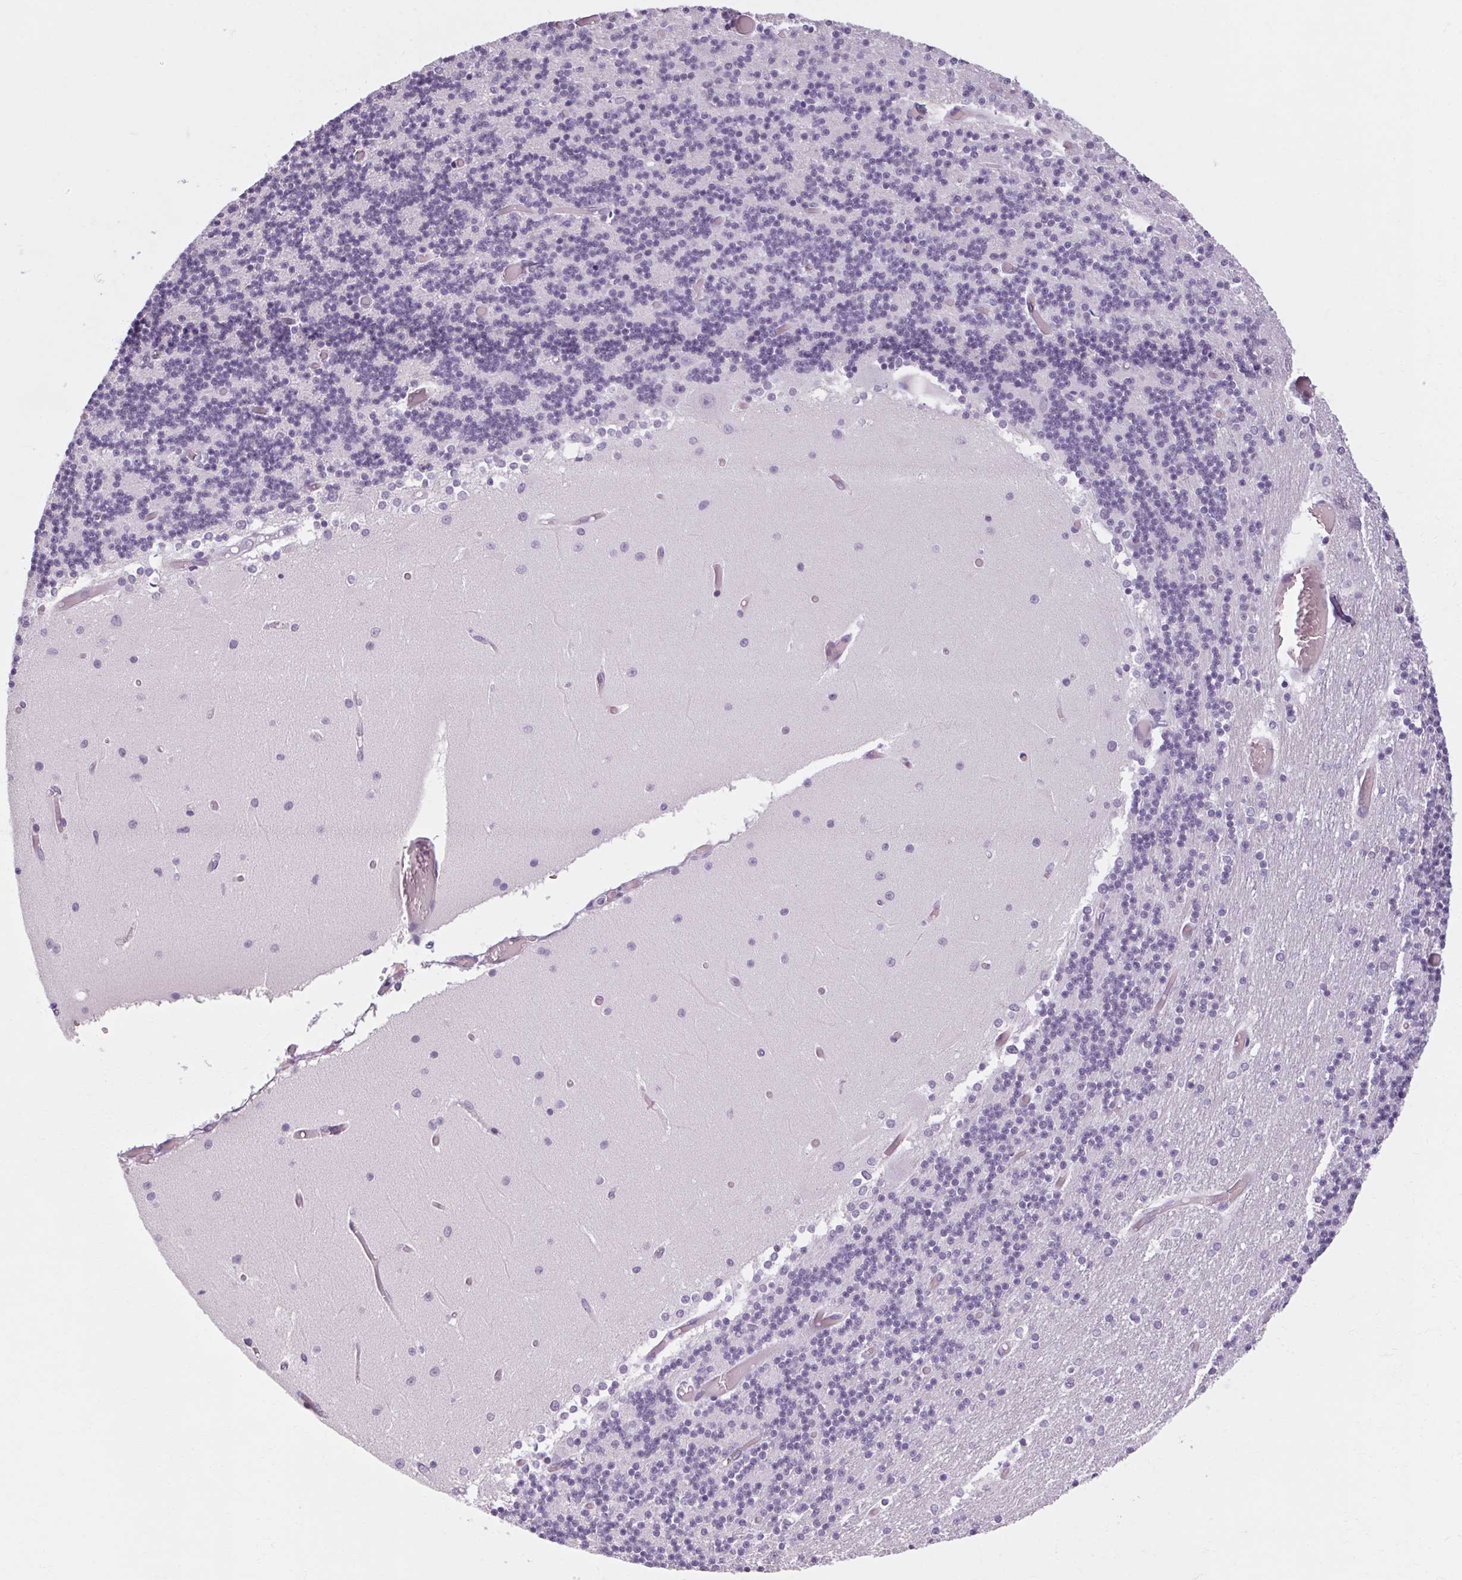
{"staining": {"intensity": "negative", "quantity": "none", "location": "none"}, "tissue": "cerebellum", "cell_type": "Cells in granular layer", "image_type": "normal", "snomed": [{"axis": "morphology", "description": "Normal tissue, NOS"}, {"axis": "topography", "description": "Cerebellum"}], "caption": "A high-resolution photomicrograph shows immunohistochemistry (IHC) staining of benign cerebellum, which reveals no significant expression in cells in granular layer.", "gene": "POMC", "patient": {"sex": "female", "age": 28}}